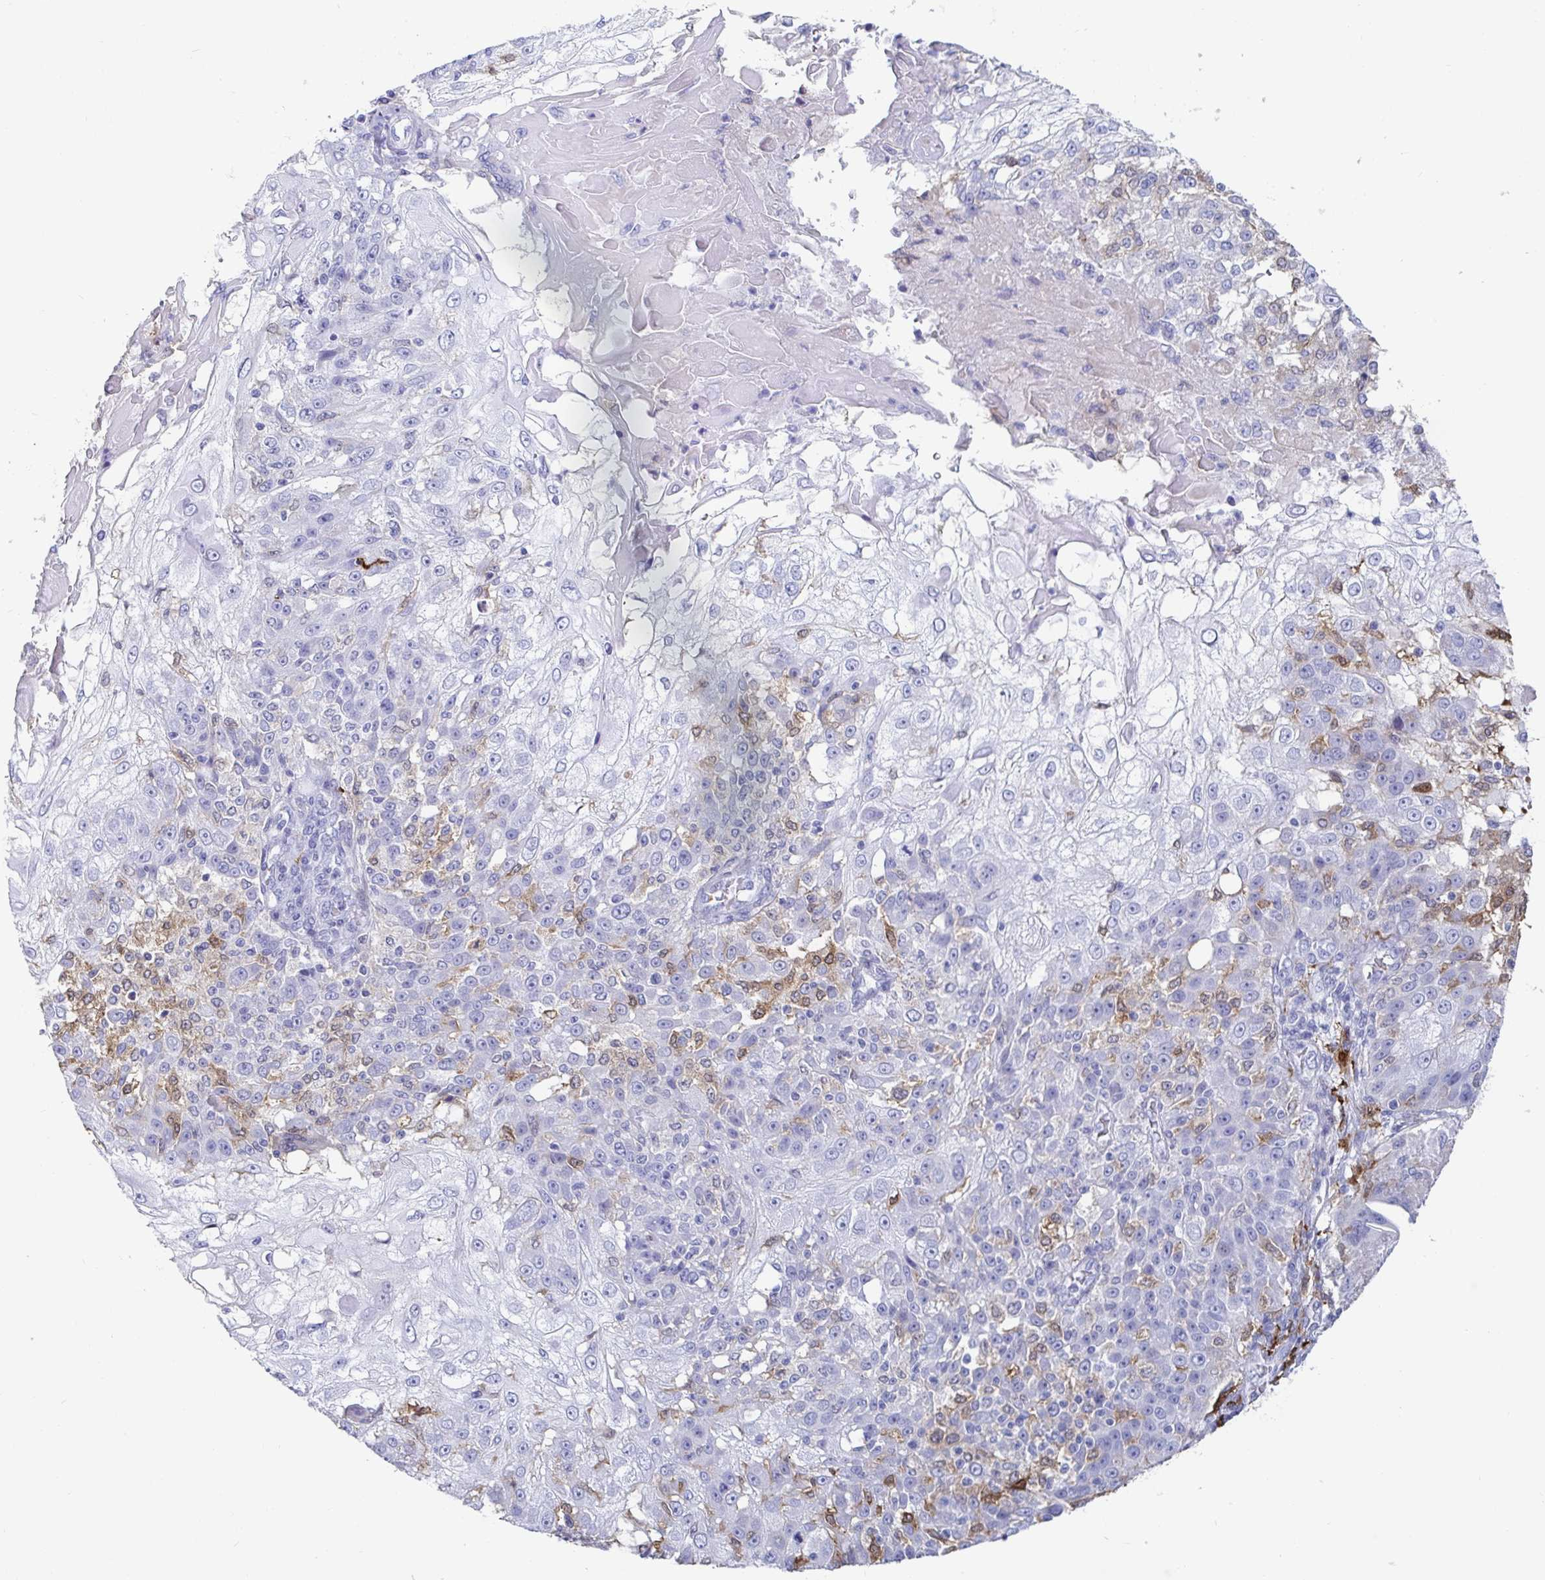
{"staining": {"intensity": "negative", "quantity": "none", "location": "none"}, "tissue": "skin cancer", "cell_type": "Tumor cells", "image_type": "cancer", "snomed": [{"axis": "morphology", "description": "Normal tissue, NOS"}, {"axis": "morphology", "description": "Squamous cell carcinoma, NOS"}, {"axis": "topography", "description": "Skin"}], "caption": "IHC image of neoplastic tissue: human skin squamous cell carcinoma stained with DAB (3,3'-diaminobenzidine) displays no significant protein expression in tumor cells.", "gene": "OR2A4", "patient": {"sex": "female", "age": 83}}